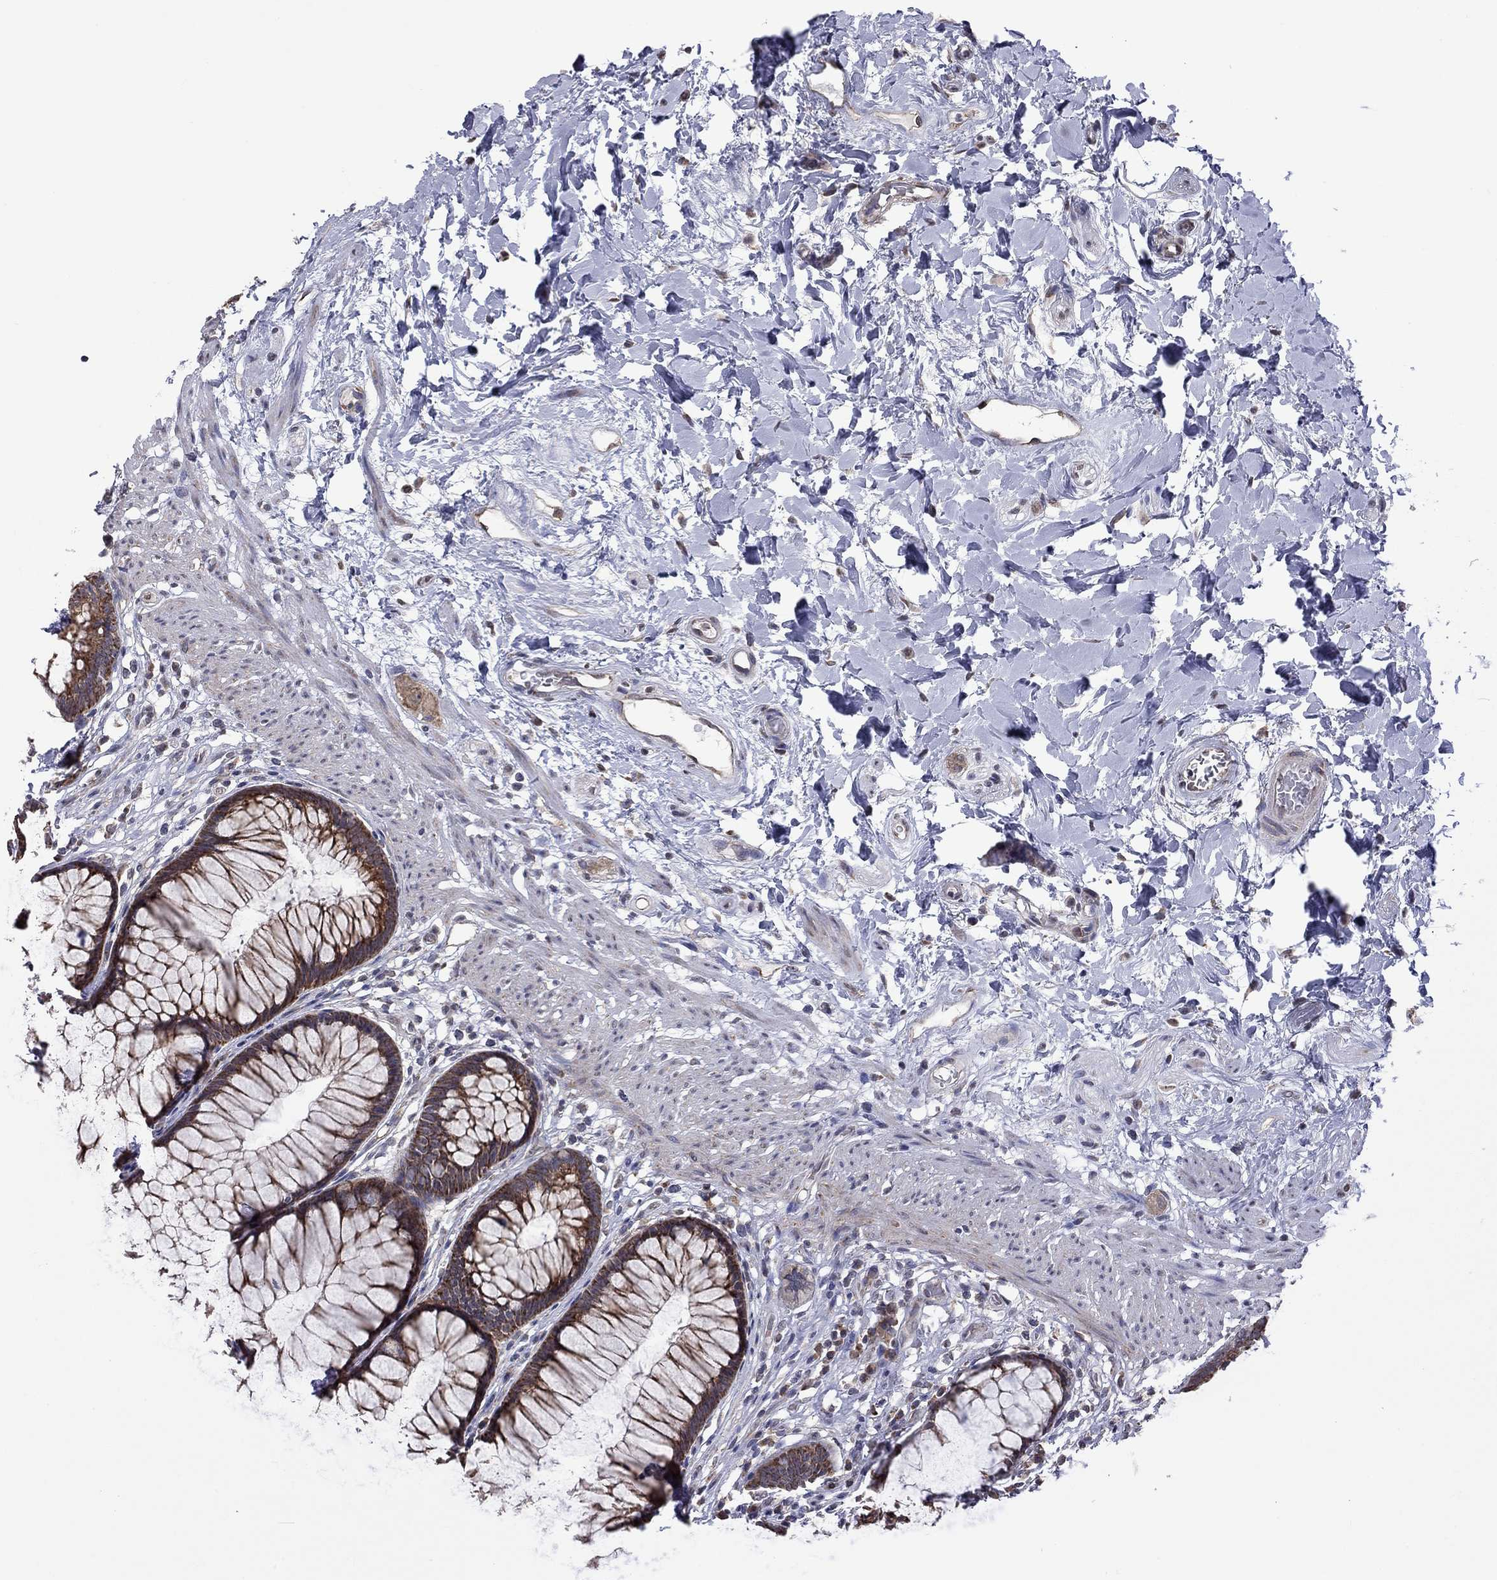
{"staining": {"intensity": "strong", "quantity": ">75%", "location": "cytoplasmic/membranous"}, "tissue": "rectum", "cell_type": "Glandular cells", "image_type": "normal", "snomed": [{"axis": "morphology", "description": "Normal tissue, NOS"}, {"axis": "topography", "description": "Smooth muscle"}, {"axis": "topography", "description": "Rectum"}], "caption": "A high amount of strong cytoplasmic/membranous positivity is seen in approximately >75% of glandular cells in benign rectum.", "gene": "NDUFB1", "patient": {"sex": "male", "age": 53}}